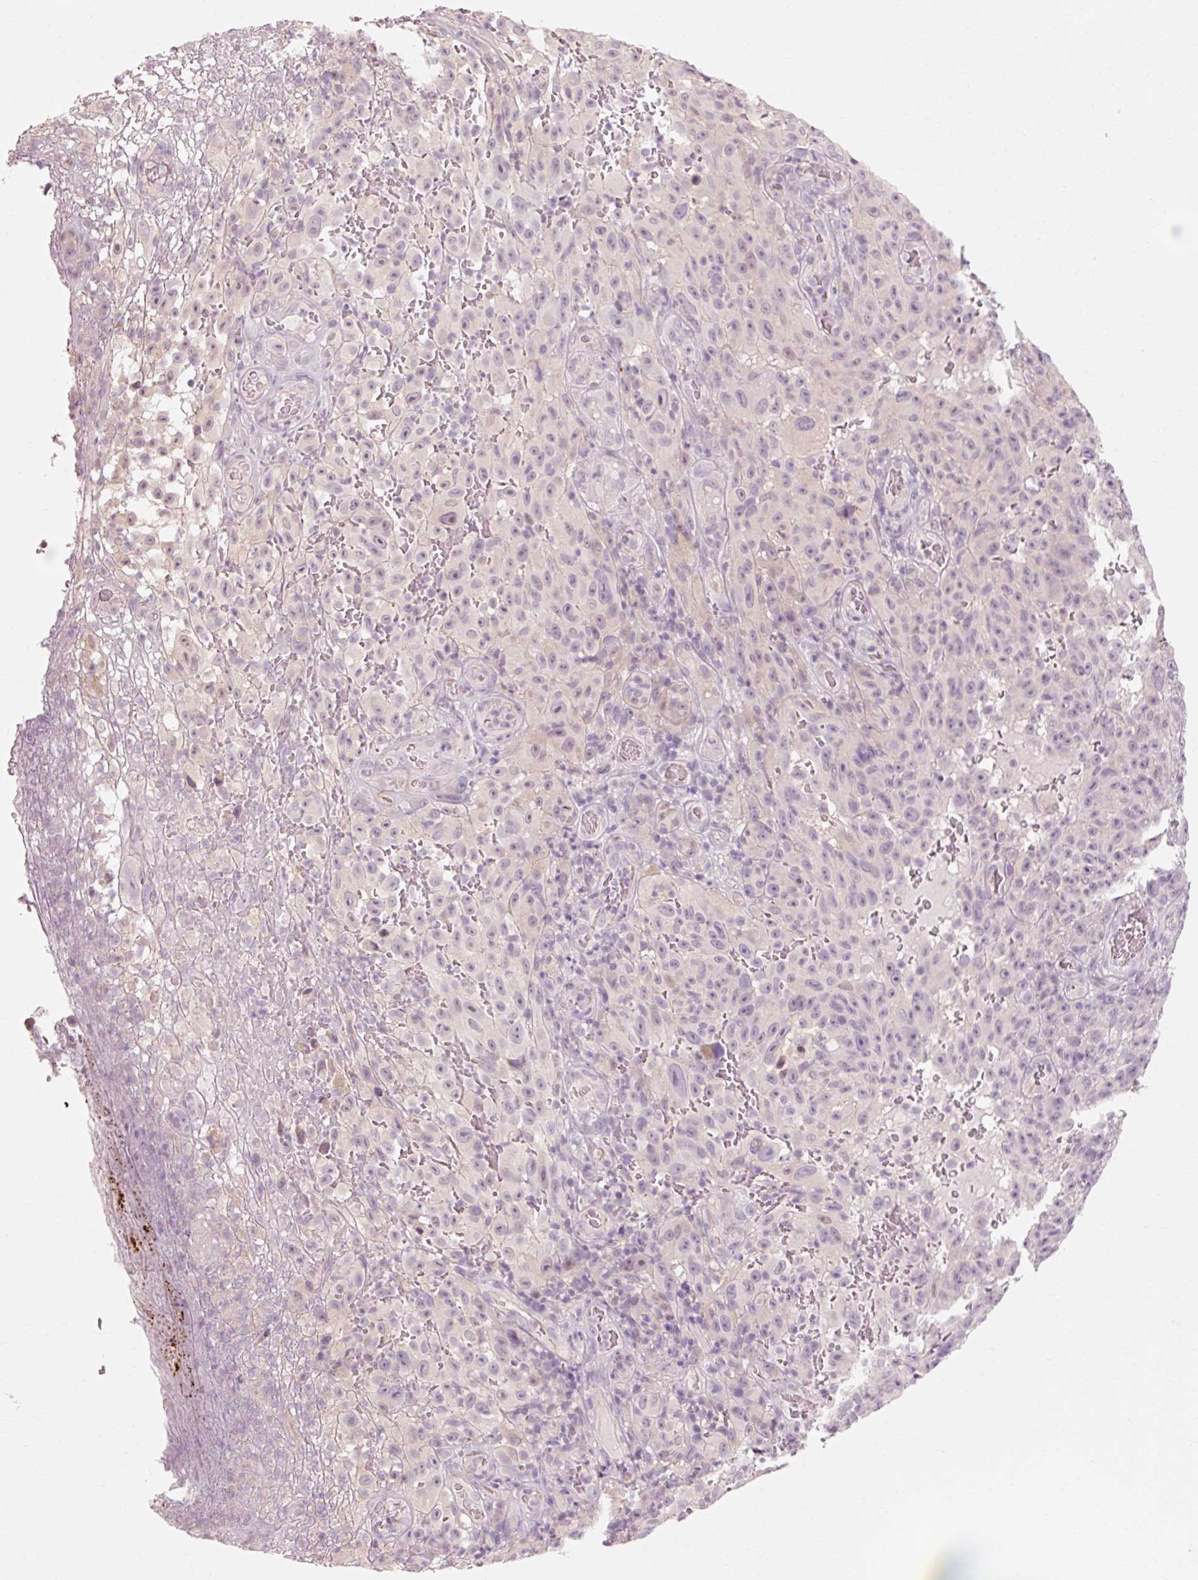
{"staining": {"intensity": "negative", "quantity": "none", "location": "none"}, "tissue": "melanoma", "cell_type": "Tumor cells", "image_type": "cancer", "snomed": [{"axis": "morphology", "description": "Malignant melanoma, NOS"}, {"axis": "topography", "description": "Skin"}], "caption": "A histopathology image of melanoma stained for a protein demonstrates no brown staining in tumor cells. (Stains: DAB IHC with hematoxylin counter stain, Microscopy: brightfield microscopy at high magnification).", "gene": "TRIM73", "patient": {"sex": "female", "age": 82}}